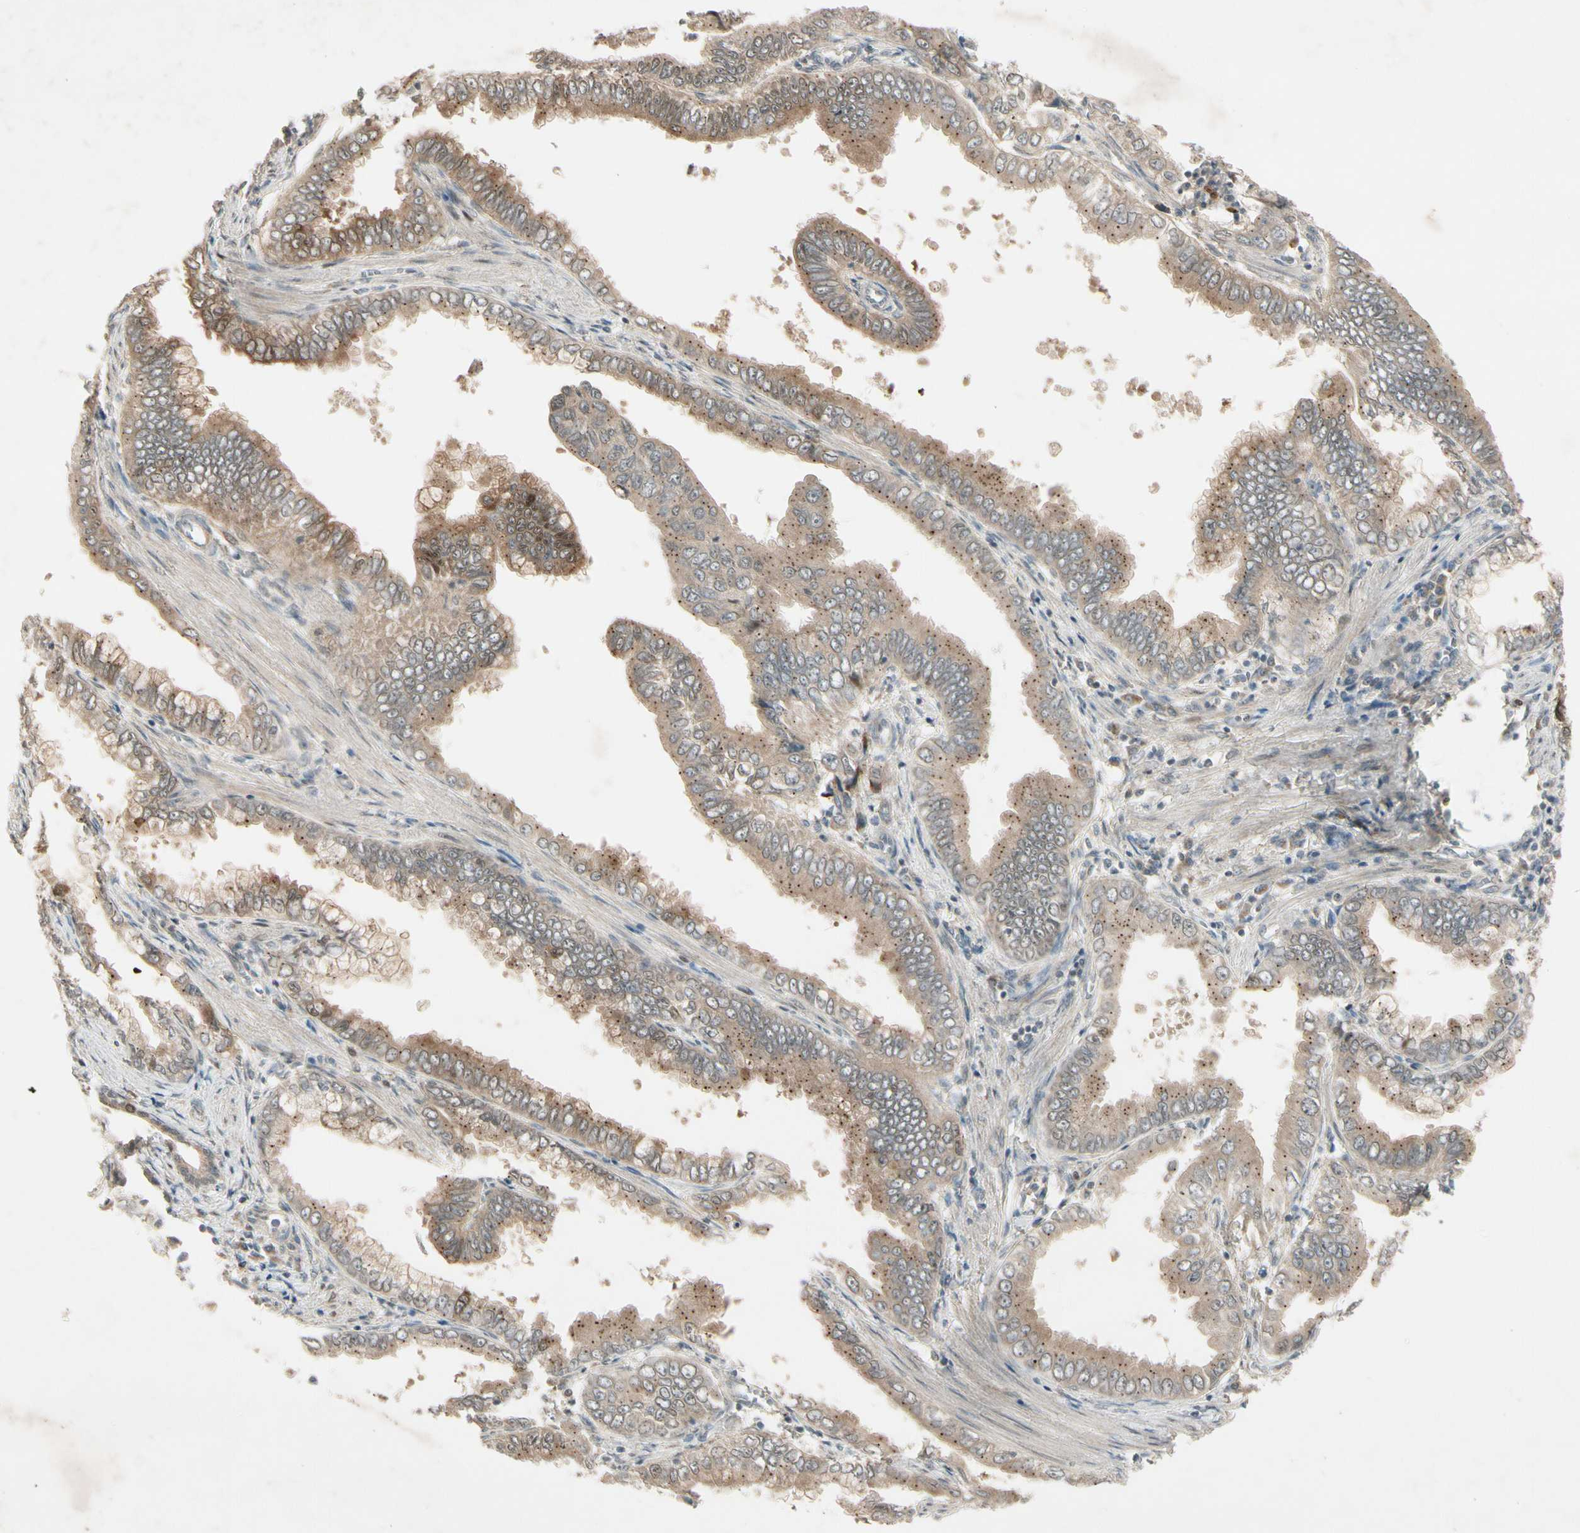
{"staining": {"intensity": "moderate", "quantity": ">75%", "location": "cytoplasmic/membranous"}, "tissue": "pancreatic cancer", "cell_type": "Tumor cells", "image_type": "cancer", "snomed": [{"axis": "morphology", "description": "Normal tissue, NOS"}, {"axis": "topography", "description": "Lymph node"}], "caption": "An immunohistochemistry image of tumor tissue is shown. Protein staining in brown labels moderate cytoplasmic/membranous positivity in pancreatic cancer within tumor cells.", "gene": "FHDC1", "patient": {"sex": "male", "age": 50}}